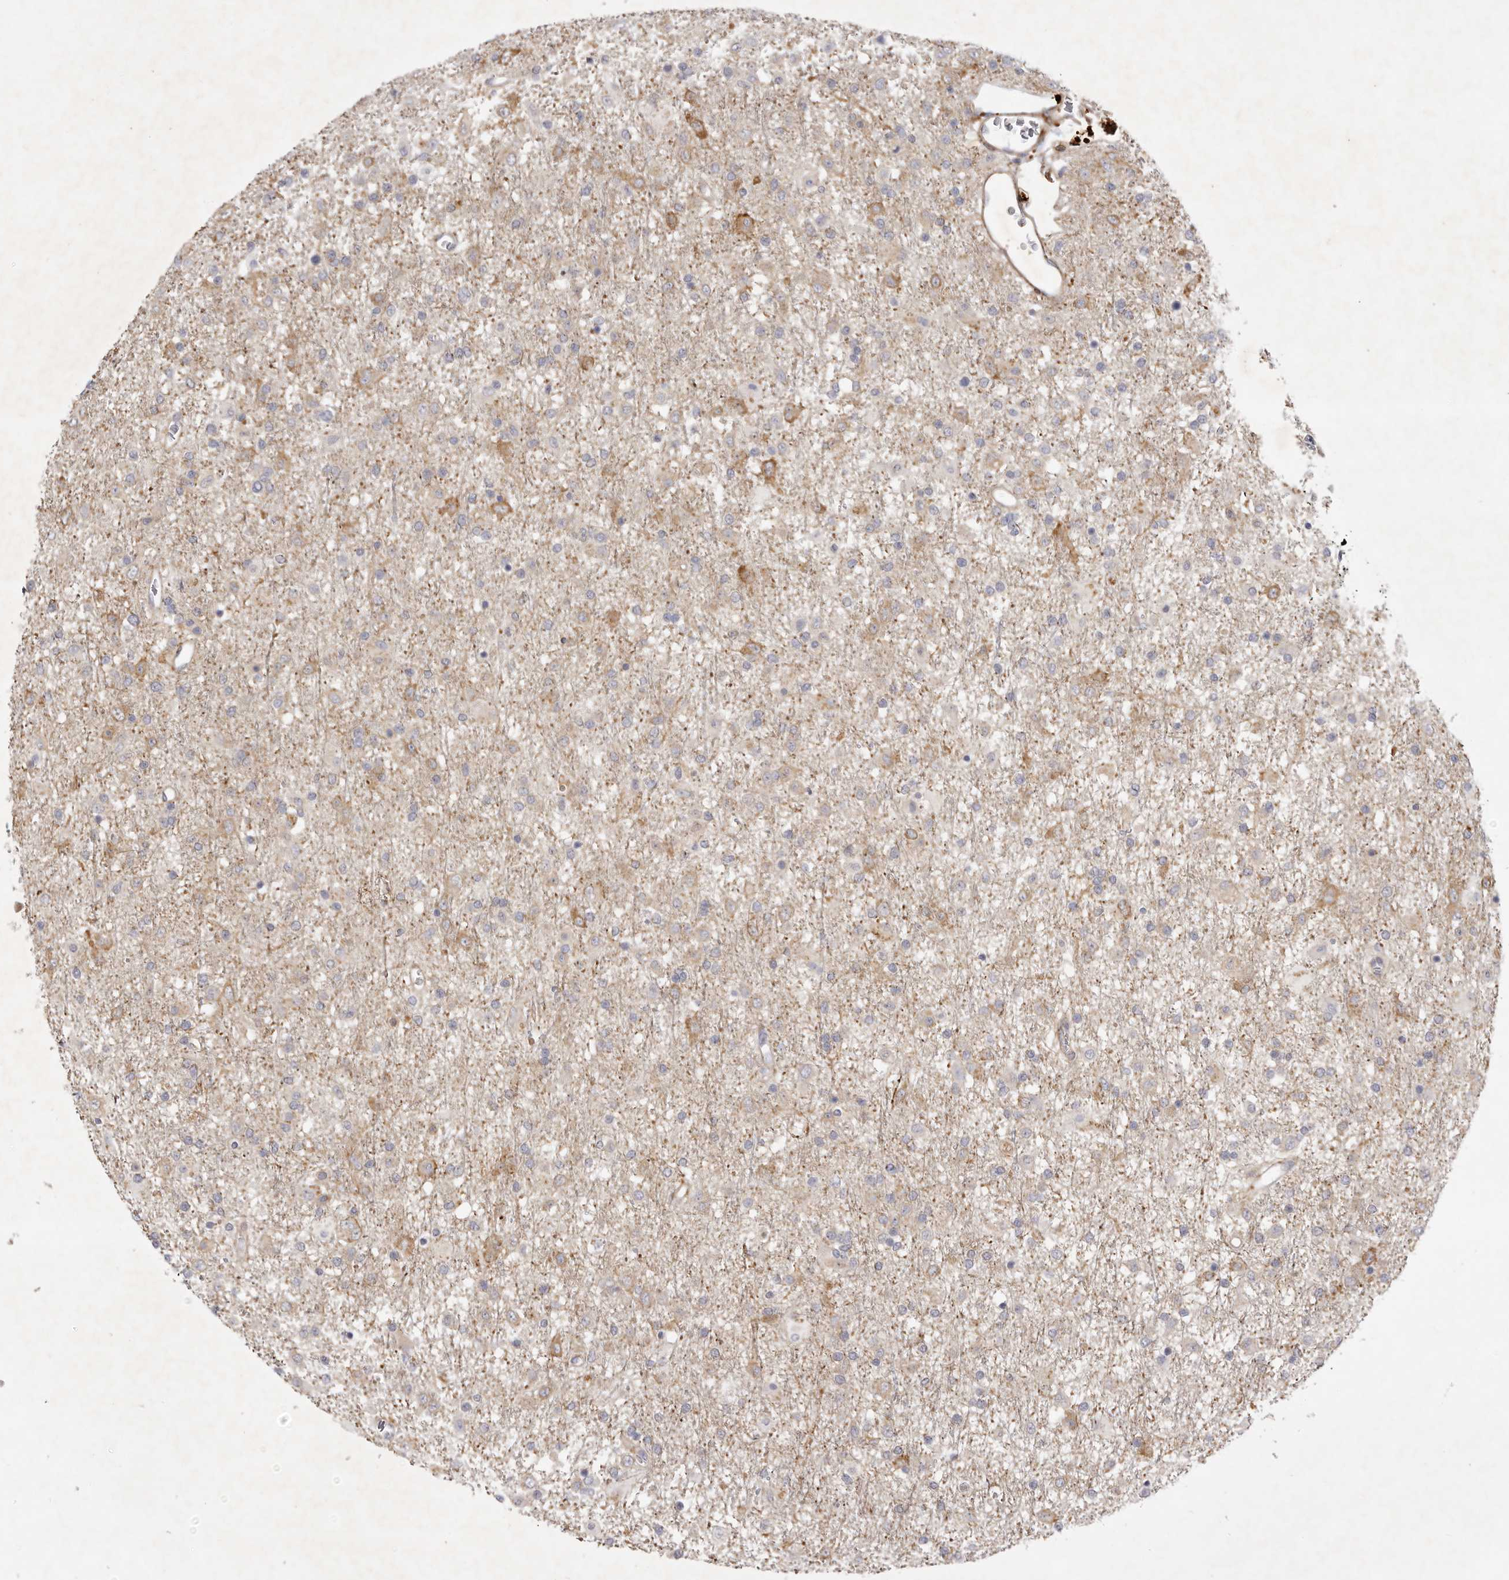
{"staining": {"intensity": "negative", "quantity": "none", "location": "none"}, "tissue": "glioma", "cell_type": "Tumor cells", "image_type": "cancer", "snomed": [{"axis": "morphology", "description": "Glioma, malignant, Low grade"}, {"axis": "topography", "description": "Brain"}], "caption": "A photomicrograph of malignant glioma (low-grade) stained for a protein reveals no brown staining in tumor cells. (Stains: DAB (3,3'-diaminobenzidine) immunohistochemistry (IHC) with hematoxylin counter stain, Microscopy: brightfield microscopy at high magnification).", "gene": "ADAMTS9", "patient": {"sex": "male", "age": 65}}